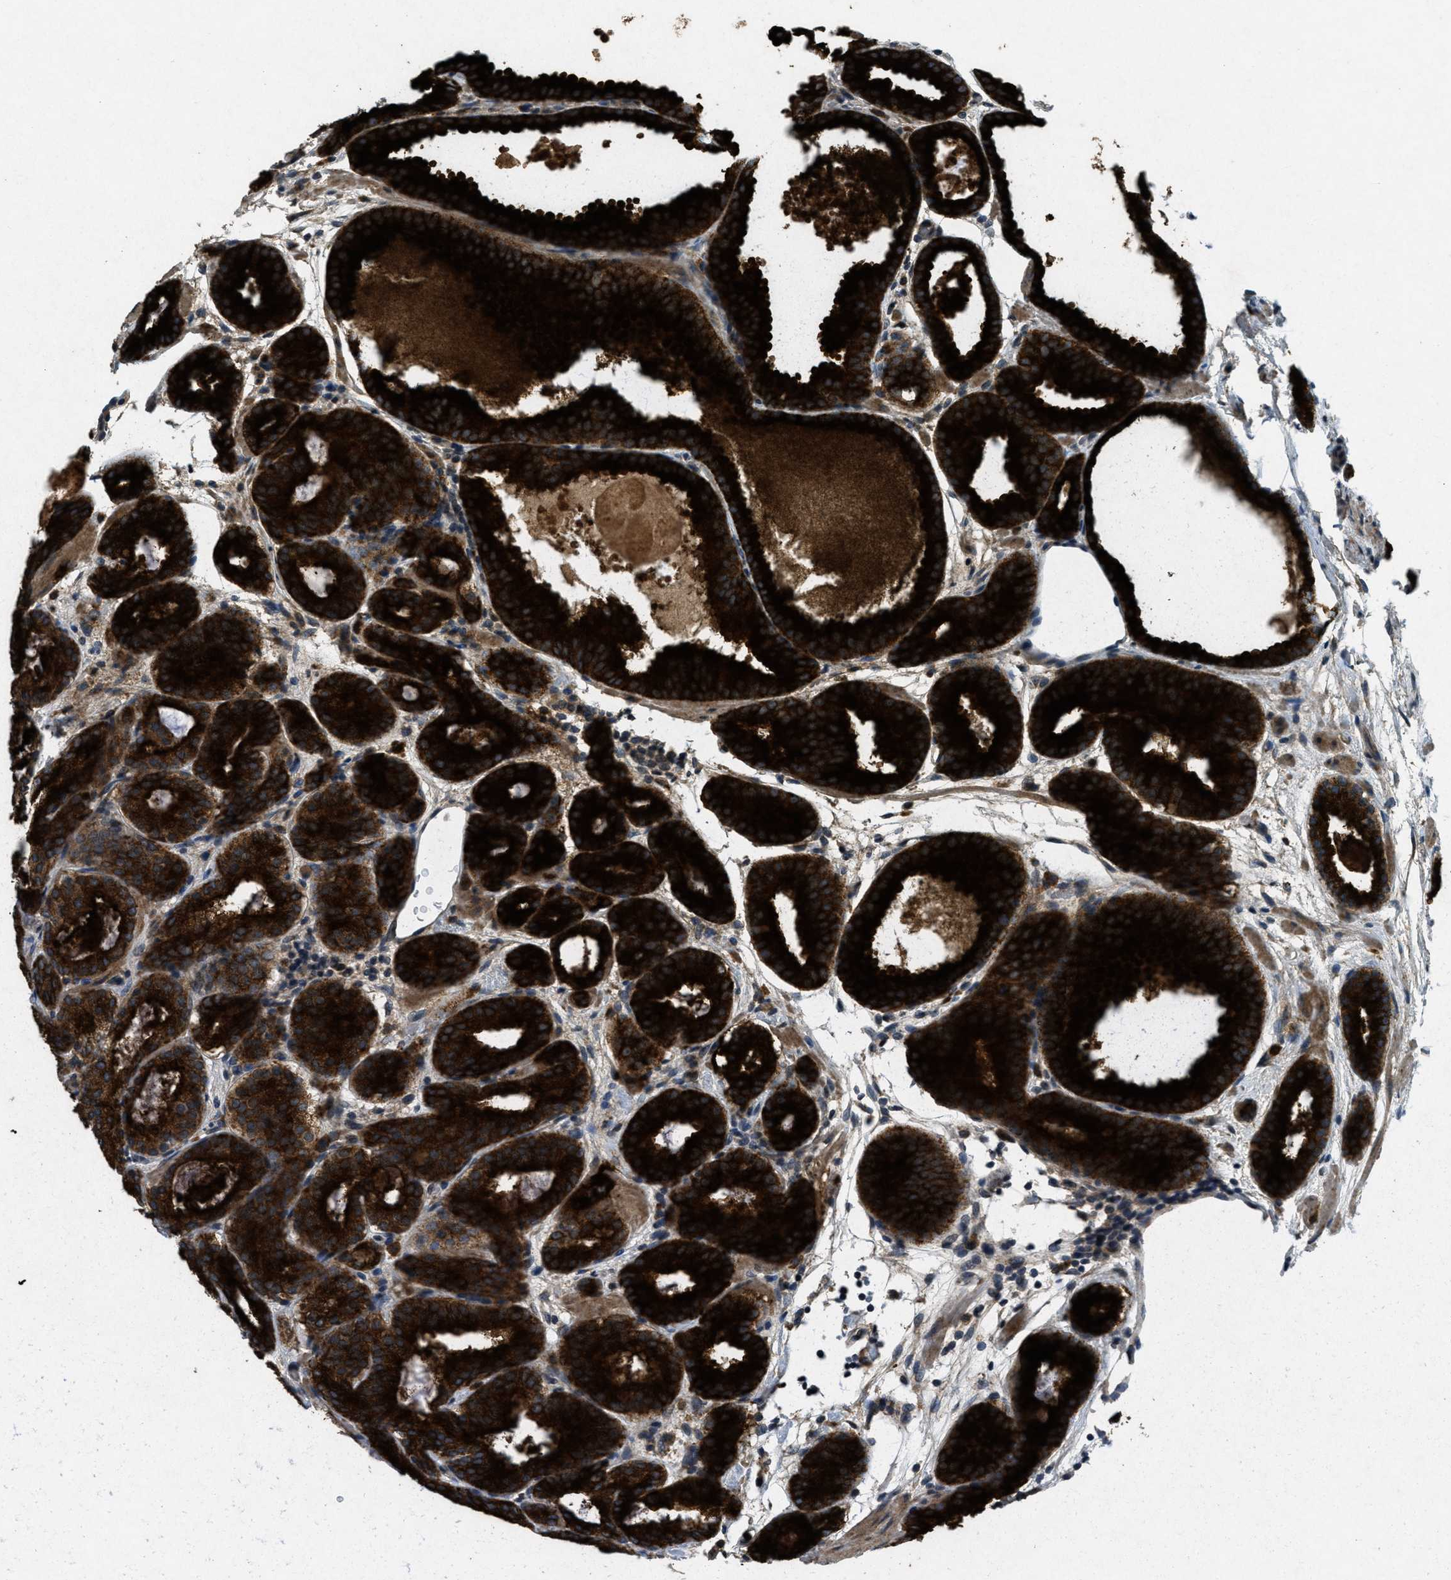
{"staining": {"intensity": "strong", "quantity": ">75%", "location": "cytoplasmic/membranous"}, "tissue": "prostate cancer", "cell_type": "Tumor cells", "image_type": "cancer", "snomed": [{"axis": "morphology", "description": "Adenocarcinoma, Low grade"}, {"axis": "topography", "description": "Prostate"}], "caption": "A high-resolution micrograph shows immunohistochemistry (IHC) staining of low-grade adenocarcinoma (prostate), which demonstrates strong cytoplasmic/membranous staining in about >75% of tumor cells.", "gene": "RAB3D", "patient": {"sex": "male", "age": 69}}